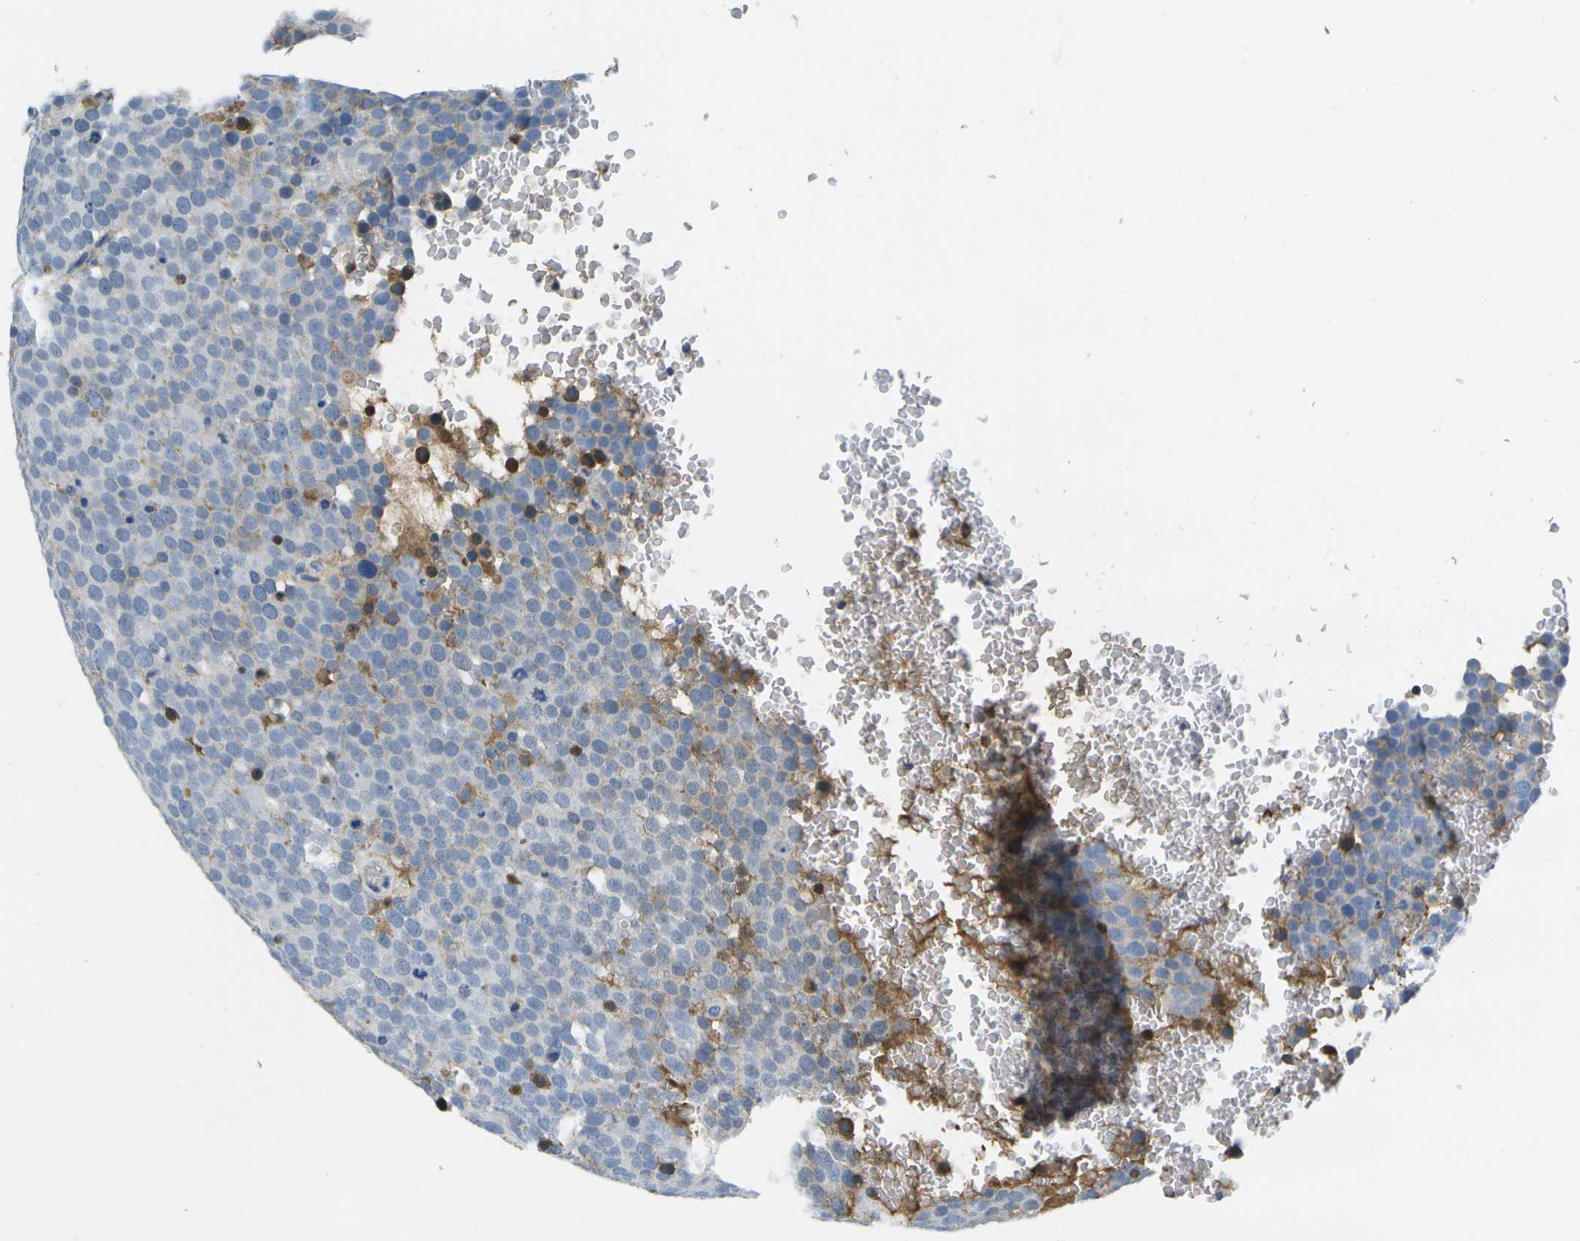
{"staining": {"intensity": "moderate", "quantity": "<25%", "location": "cytoplasmic/membranous"}, "tissue": "testis cancer", "cell_type": "Tumor cells", "image_type": "cancer", "snomed": [{"axis": "morphology", "description": "Seminoma, NOS"}, {"axis": "topography", "description": "Testis"}], "caption": "A brown stain labels moderate cytoplasmic/membranous expression of a protein in human testis cancer (seminoma) tumor cells.", "gene": "SERPINA1", "patient": {"sex": "male", "age": 71}}